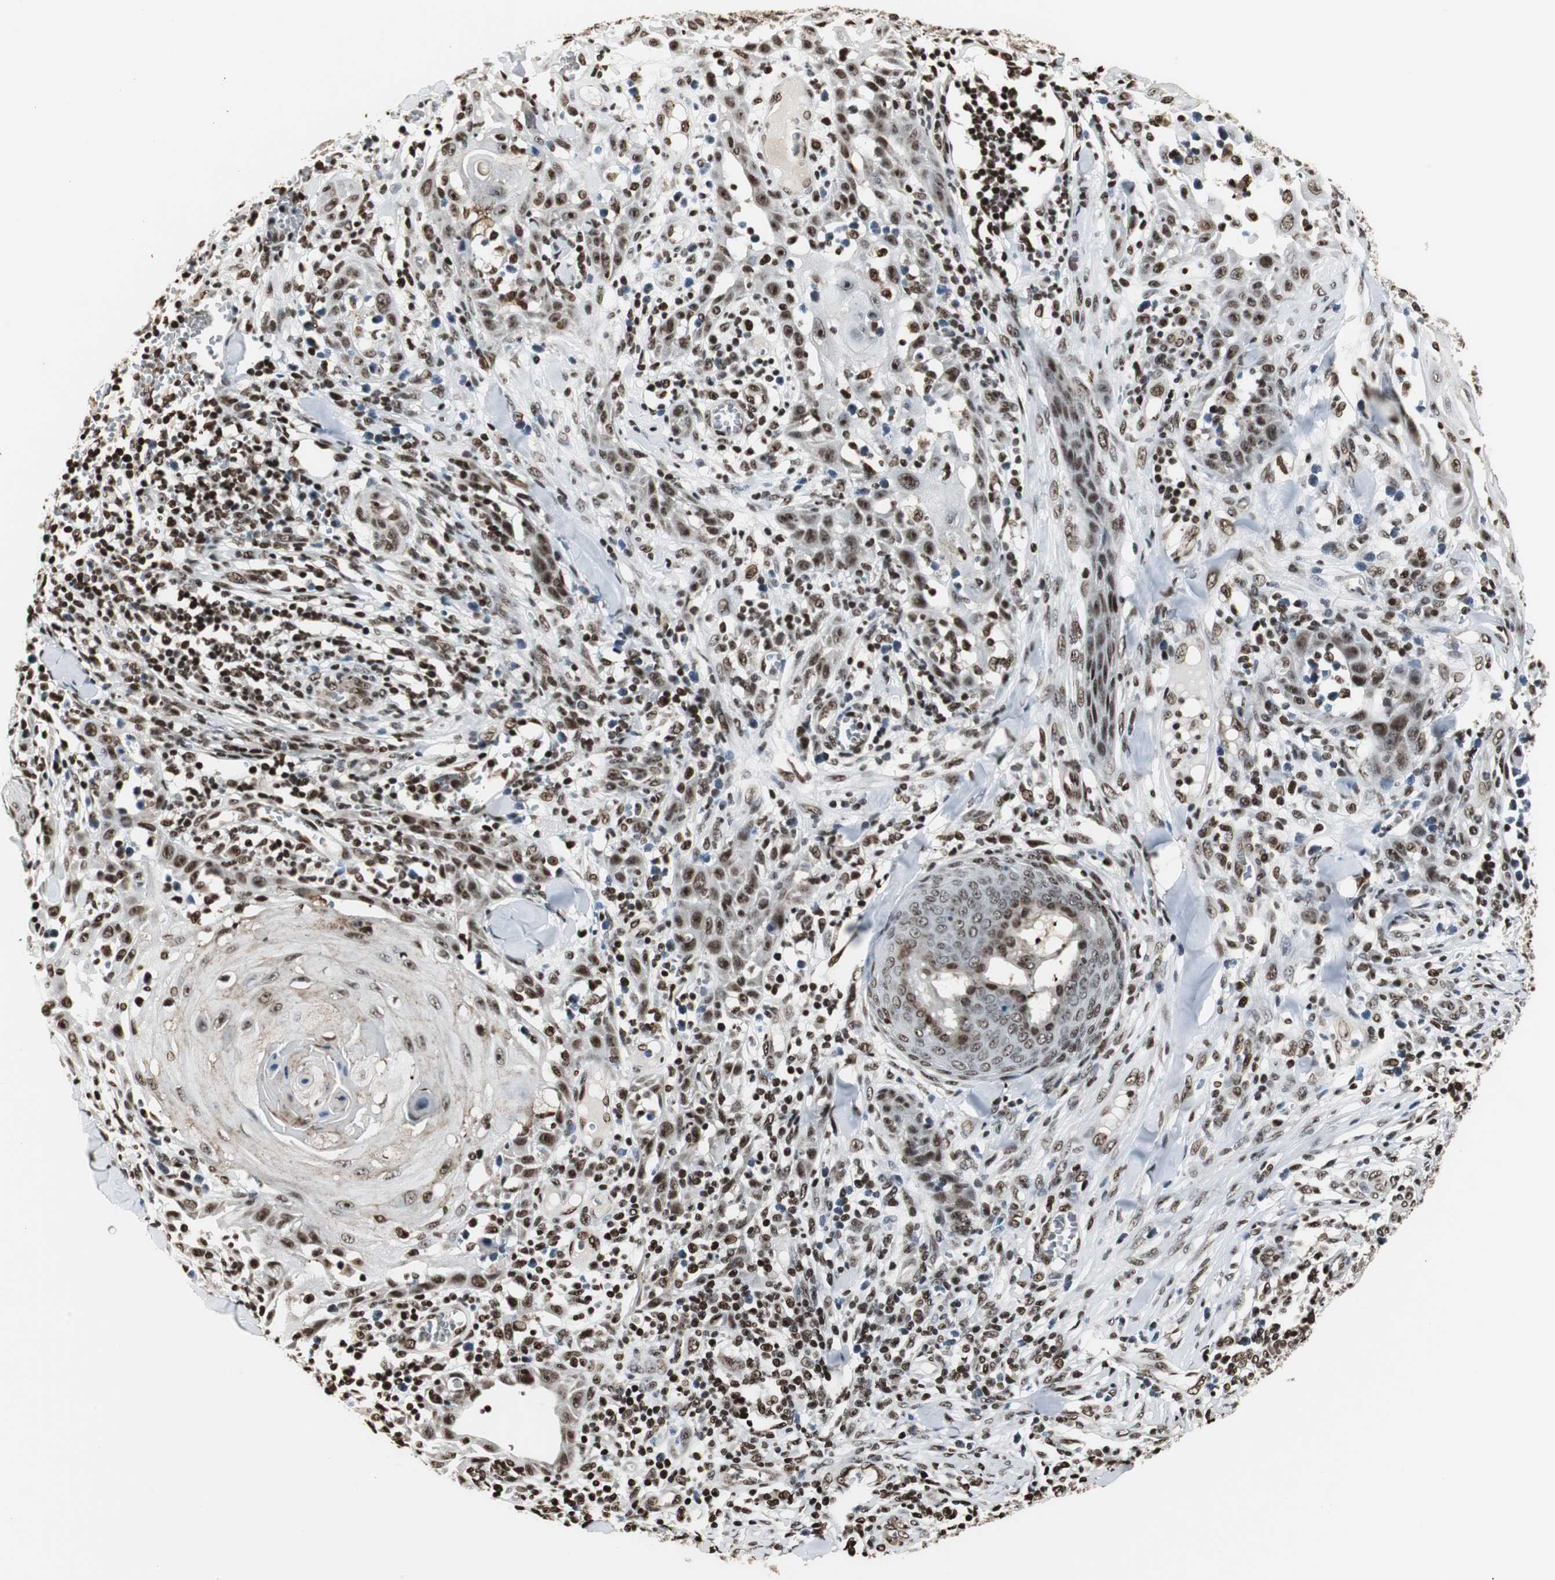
{"staining": {"intensity": "moderate", "quantity": ">75%", "location": "nuclear"}, "tissue": "skin cancer", "cell_type": "Tumor cells", "image_type": "cancer", "snomed": [{"axis": "morphology", "description": "Squamous cell carcinoma, NOS"}, {"axis": "topography", "description": "Skin"}], "caption": "IHC of human skin cancer (squamous cell carcinoma) reveals medium levels of moderate nuclear staining in approximately >75% of tumor cells. (IHC, brightfield microscopy, high magnification).", "gene": "PARN", "patient": {"sex": "male", "age": 24}}